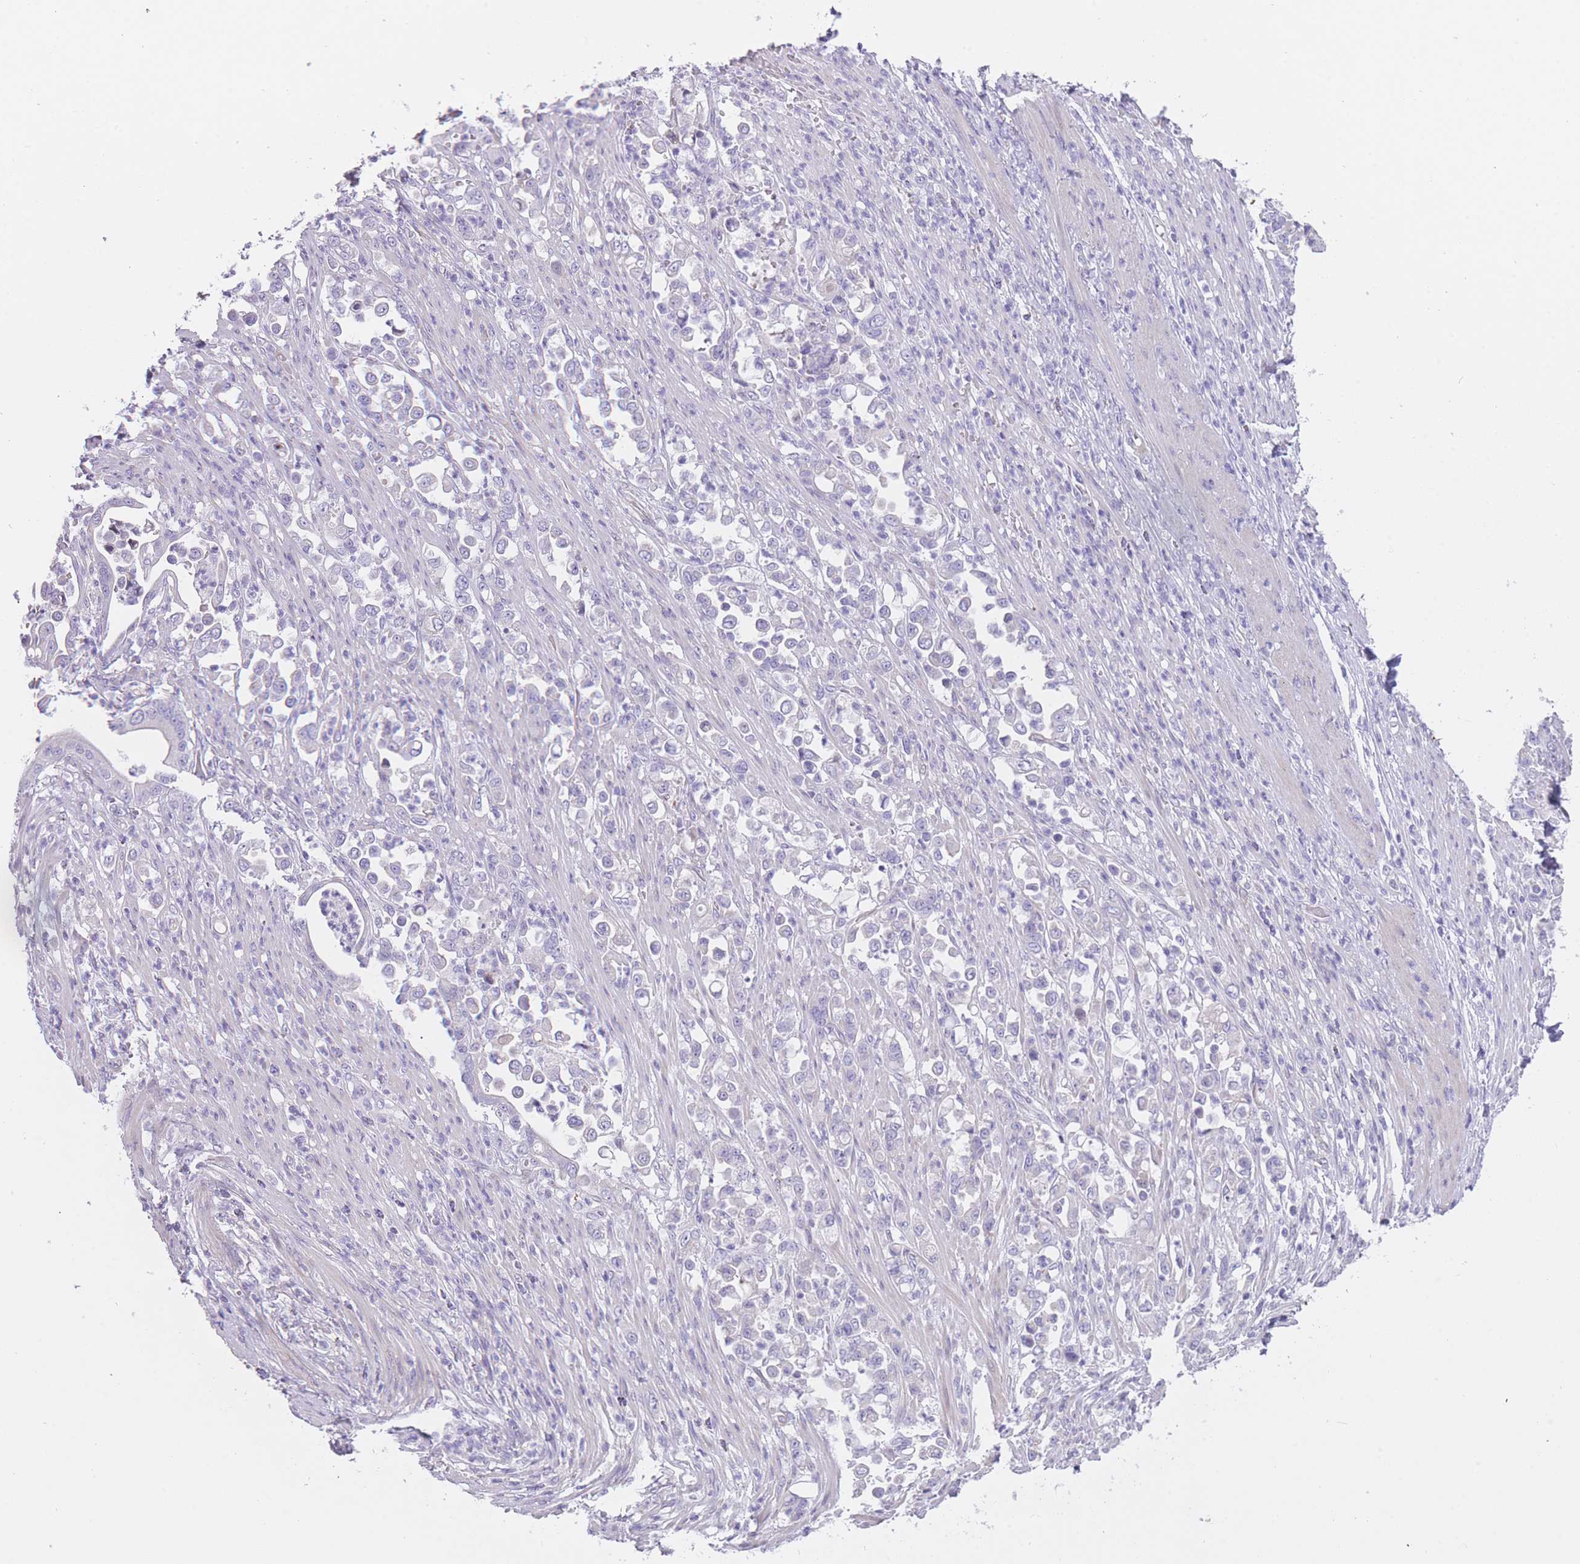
{"staining": {"intensity": "negative", "quantity": "none", "location": "none"}, "tissue": "stomach cancer", "cell_type": "Tumor cells", "image_type": "cancer", "snomed": [{"axis": "morphology", "description": "Normal tissue, NOS"}, {"axis": "morphology", "description": "Adenocarcinoma, NOS"}, {"axis": "topography", "description": "Stomach"}], "caption": "Human stomach cancer (adenocarcinoma) stained for a protein using IHC demonstrates no positivity in tumor cells.", "gene": "IMPG1", "patient": {"sex": "female", "age": 79}}